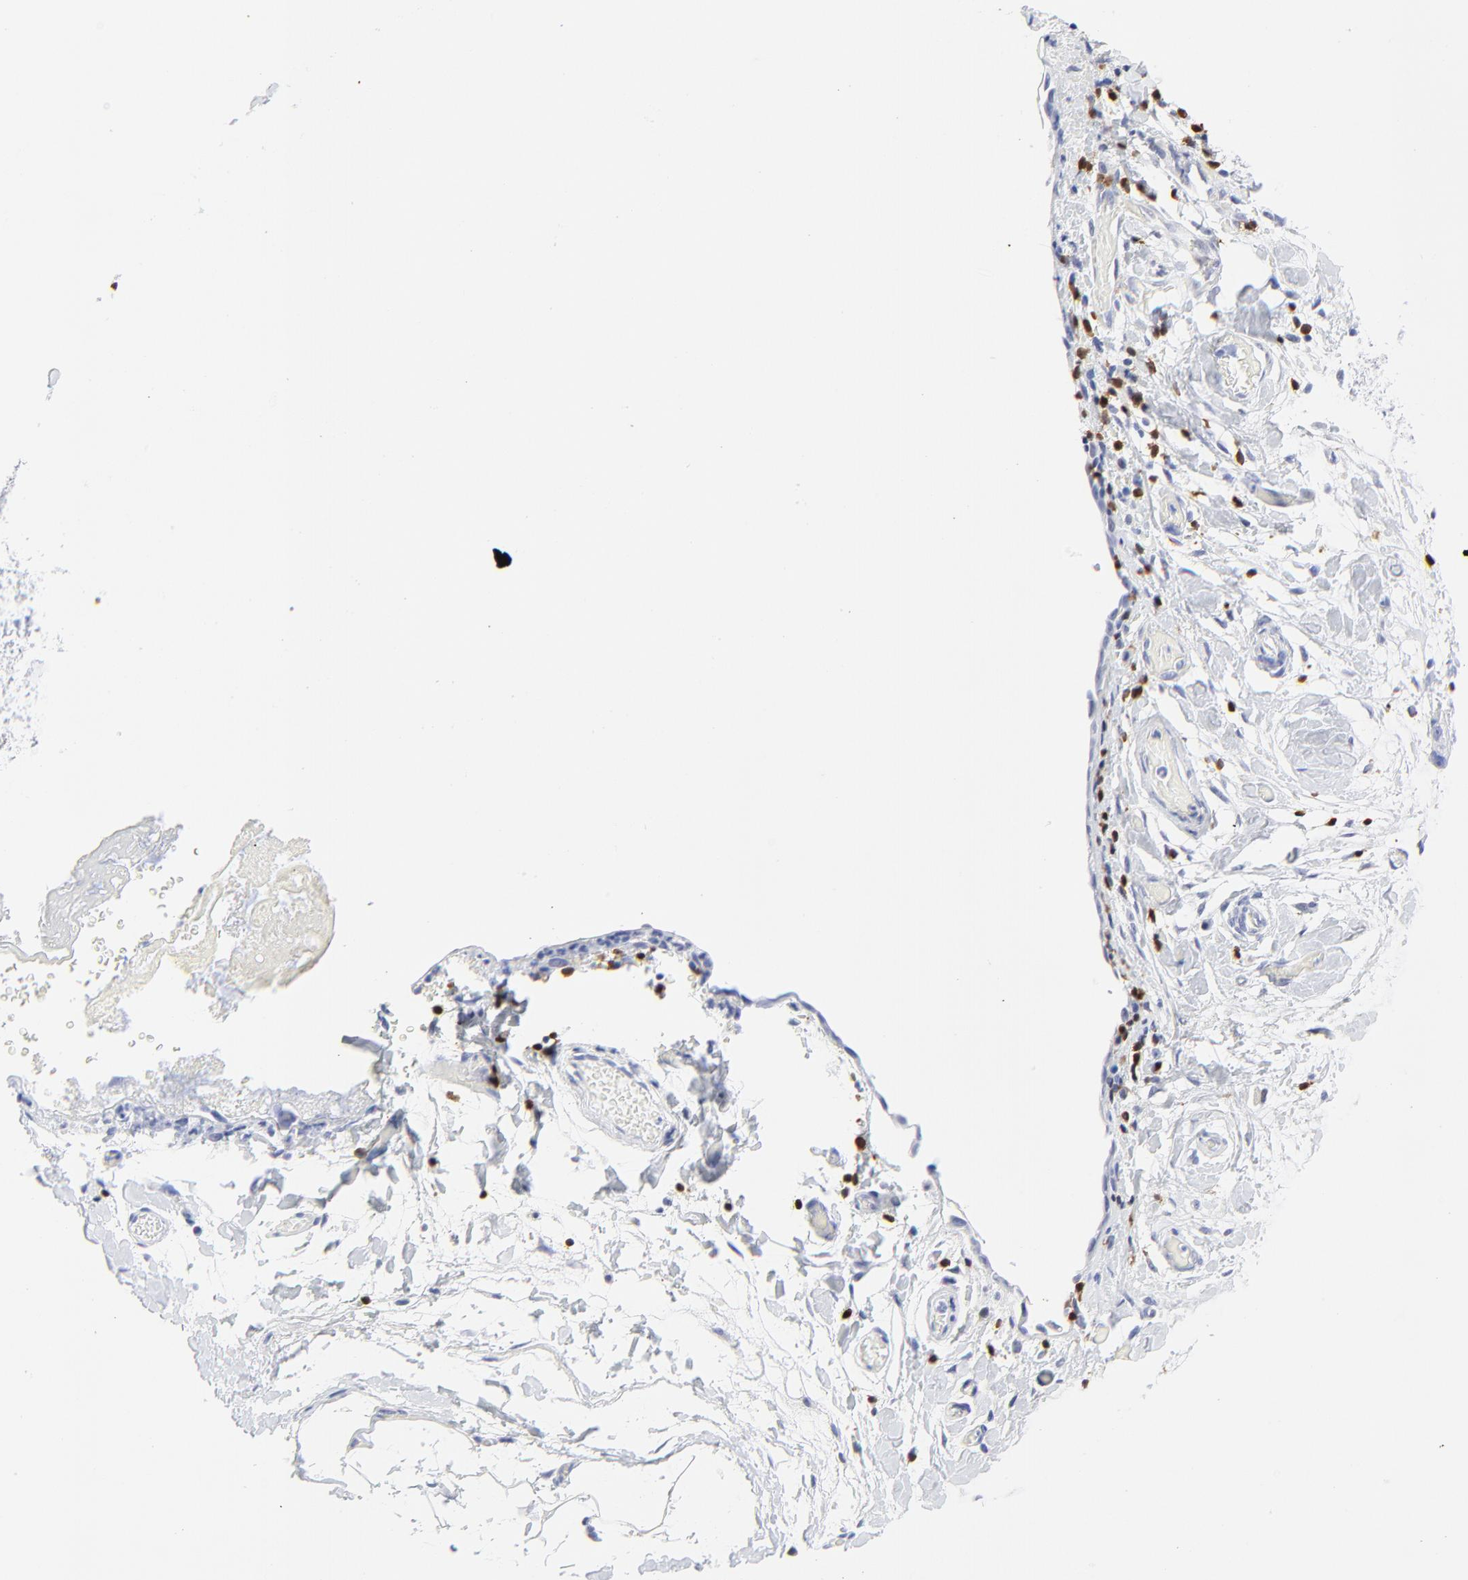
{"staining": {"intensity": "negative", "quantity": "none", "location": "none"}, "tissue": "stomach cancer", "cell_type": "Tumor cells", "image_type": "cancer", "snomed": [{"axis": "morphology", "description": "Adenocarcinoma, NOS"}, {"axis": "topography", "description": "Stomach, upper"}], "caption": "Tumor cells show no significant positivity in stomach cancer (adenocarcinoma).", "gene": "ZAP70", "patient": {"sex": "male", "age": 47}}